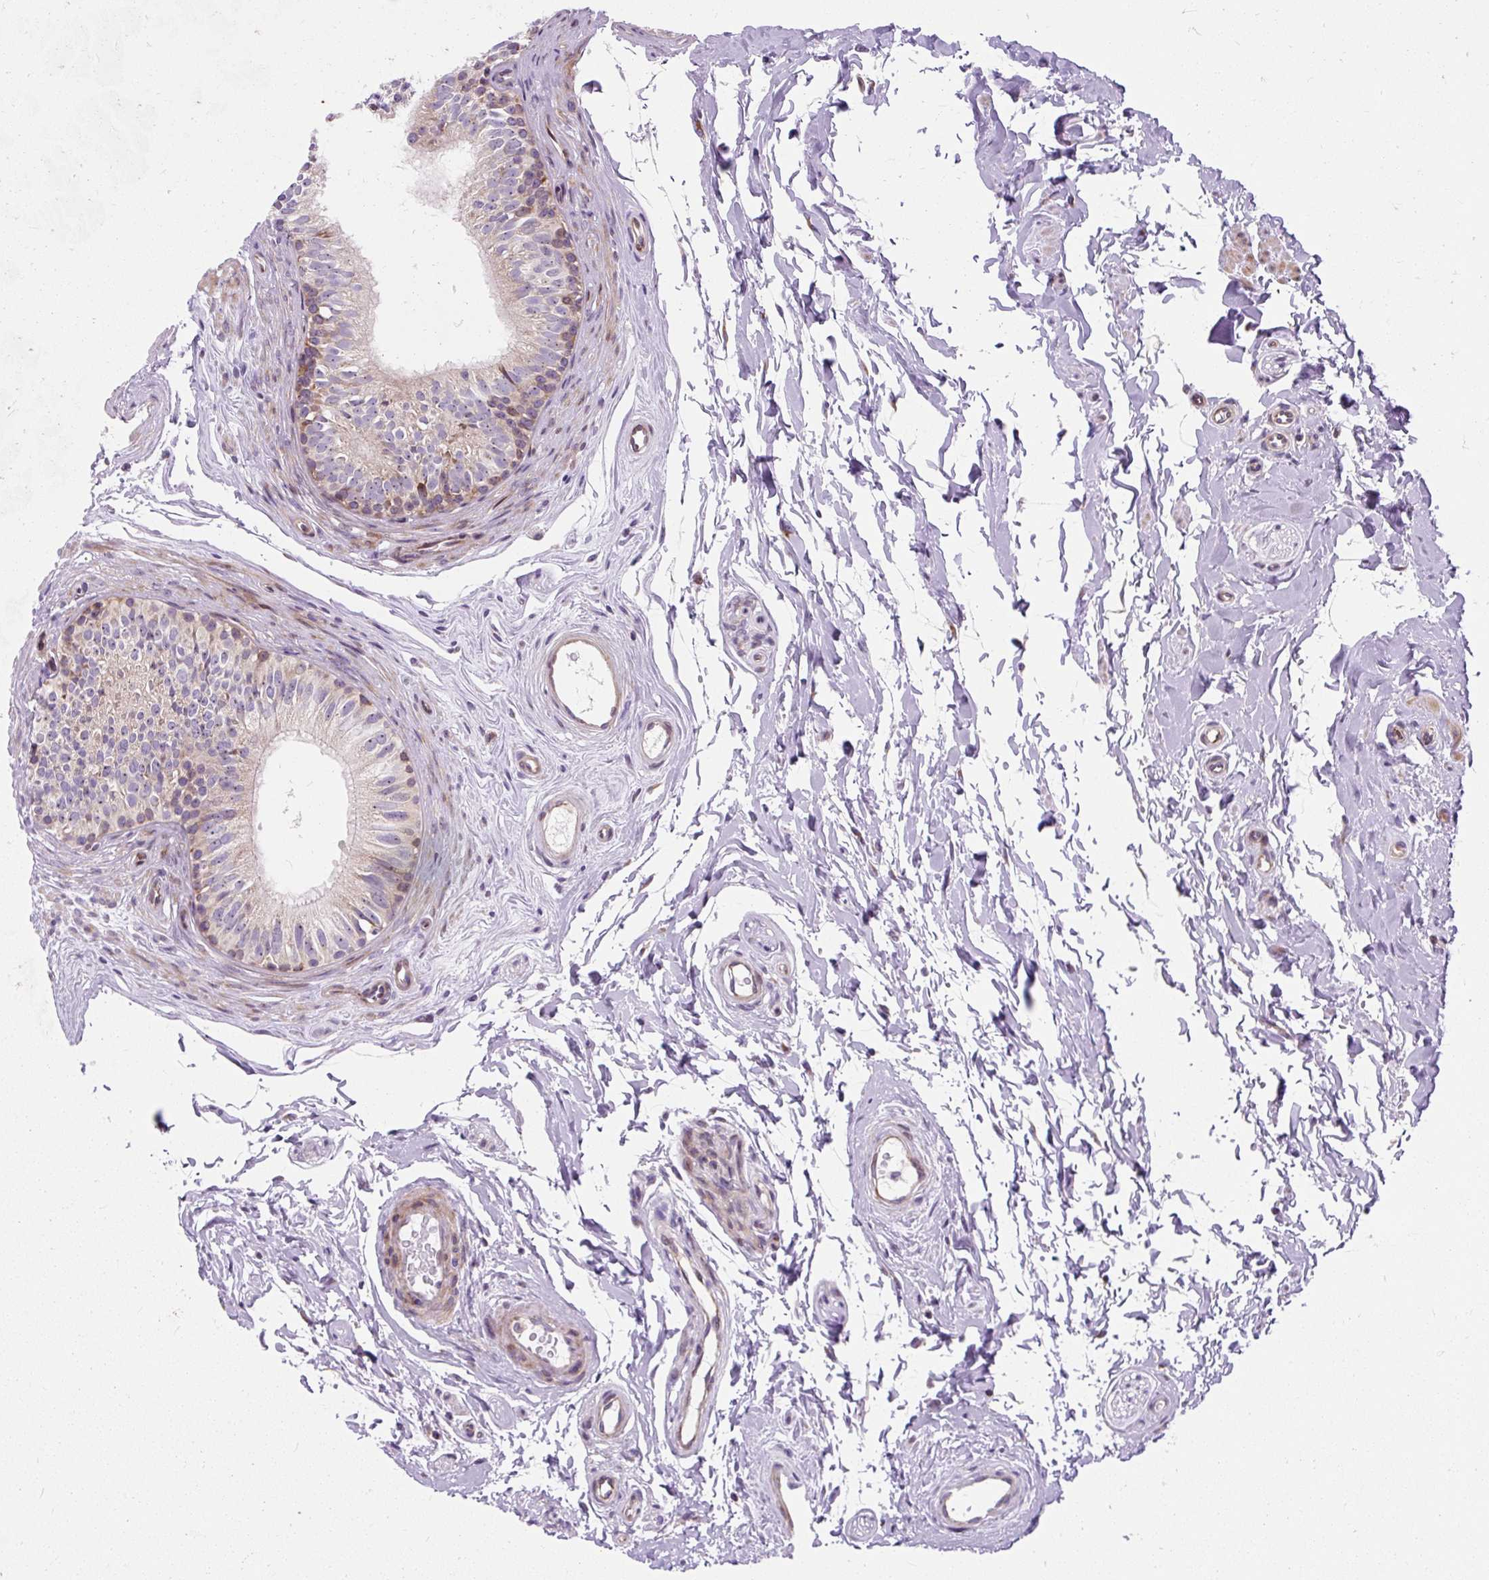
{"staining": {"intensity": "moderate", "quantity": "<25%", "location": "cytoplasmic/membranous"}, "tissue": "epididymis", "cell_type": "Glandular cells", "image_type": "normal", "snomed": [{"axis": "morphology", "description": "Normal tissue, NOS"}, {"axis": "topography", "description": "Epididymis"}], "caption": "This micrograph displays IHC staining of normal human epididymis, with low moderate cytoplasmic/membranous positivity in approximately <25% of glandular cells.", "gene": "CISD3", "patient": {"sex": "male", "age": 45}}